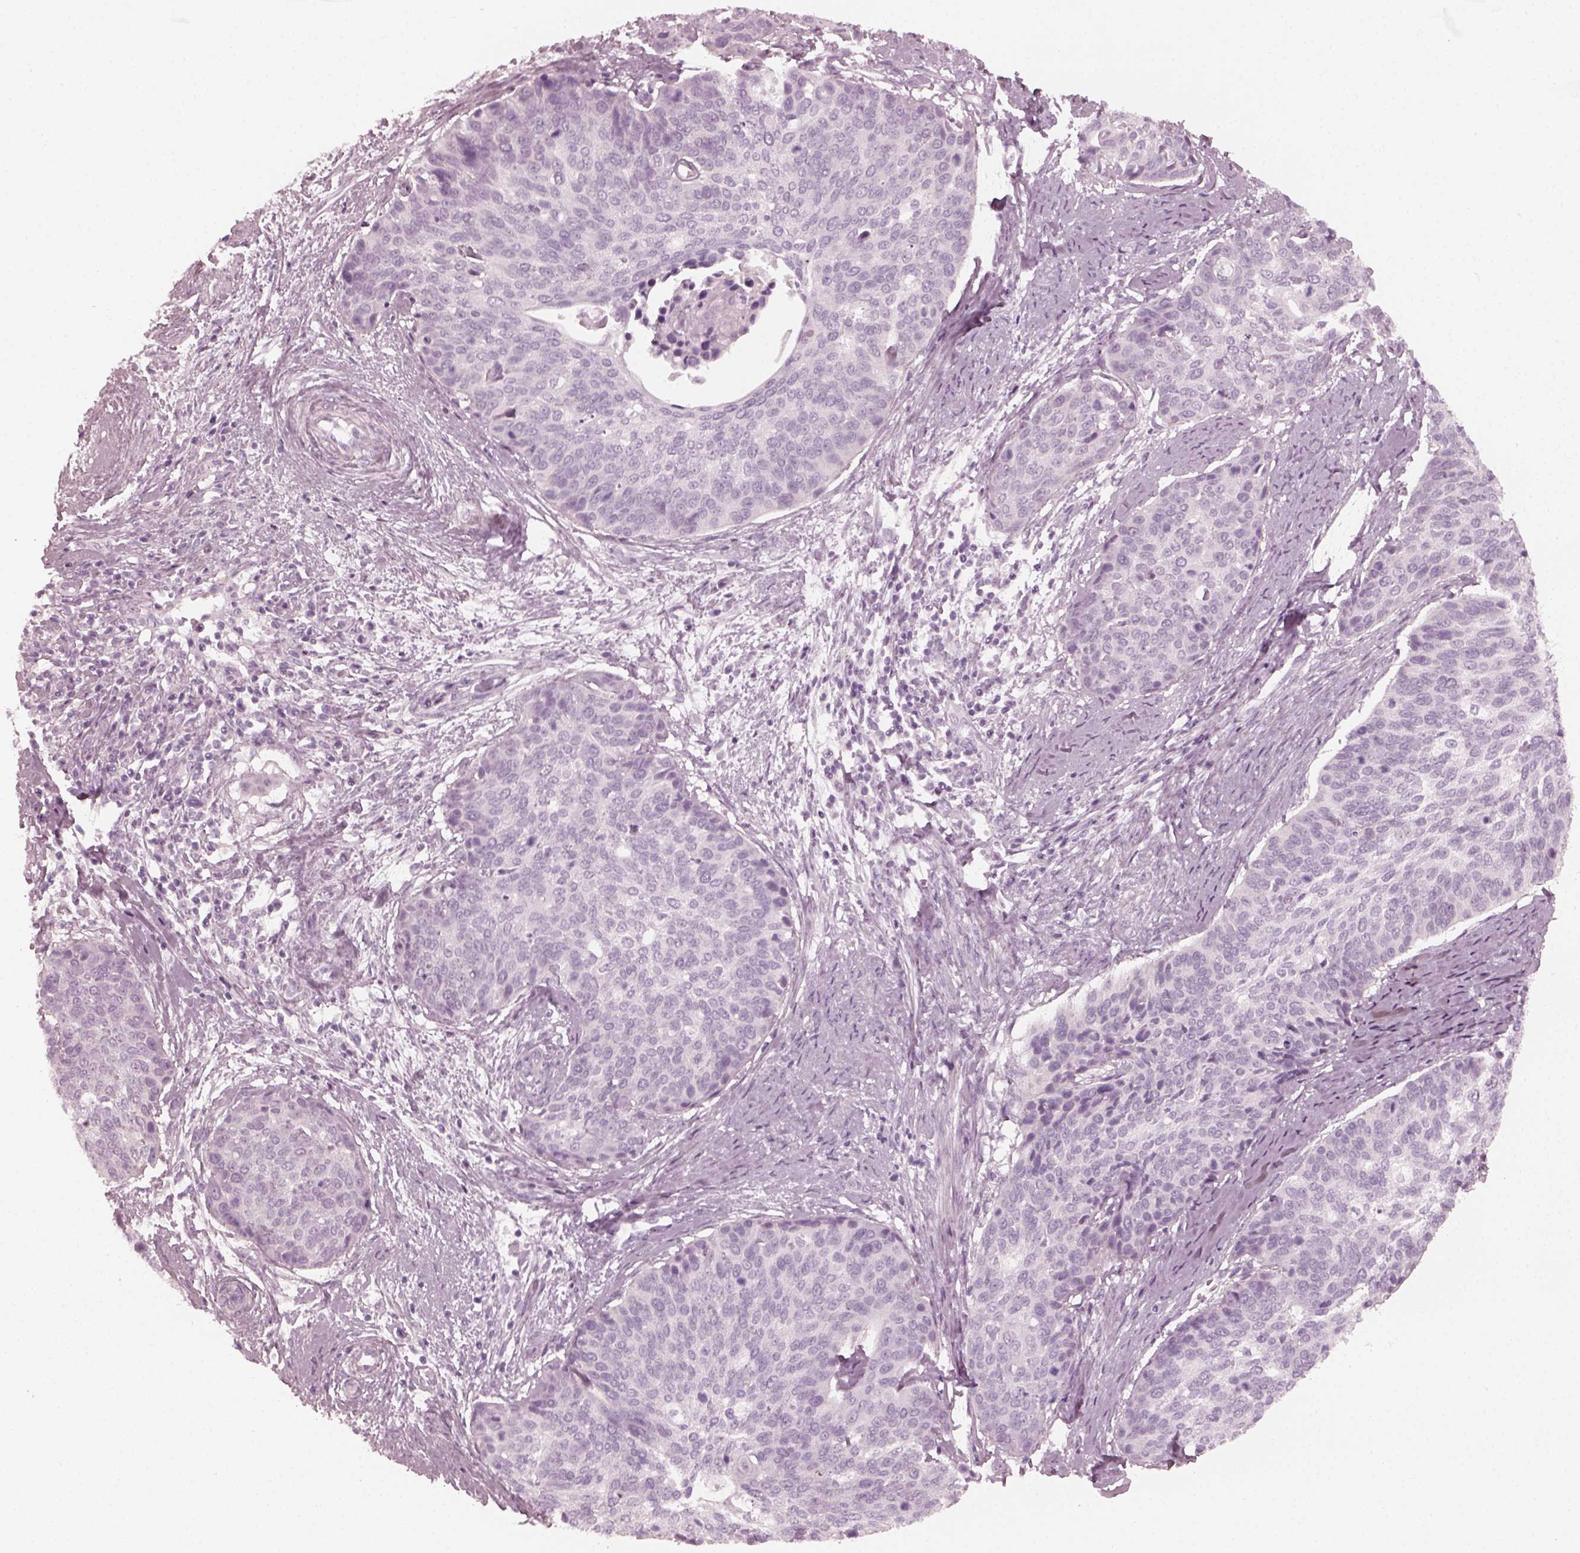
{"staining": {"intensity": "negative", "quantity": "none", "location": "none"}, "tissue": "cervical cancer", "cell_type": "Tumor cells", "image_type": "cancer", "snomed": [{"axis": "morphology", "description": "Squamous cell carcinoma, NOS"}, {"axis": "topography", "description": "Cervix"}], "caption": "A high-resolution histopathology image shows immunohistochemistry staining of squamous cell carcinoma (cervical), which exhibits no significant staining in tumor cells.", "gene": "CRYBA2", "patient": {"sex": "female", "age": 69}}